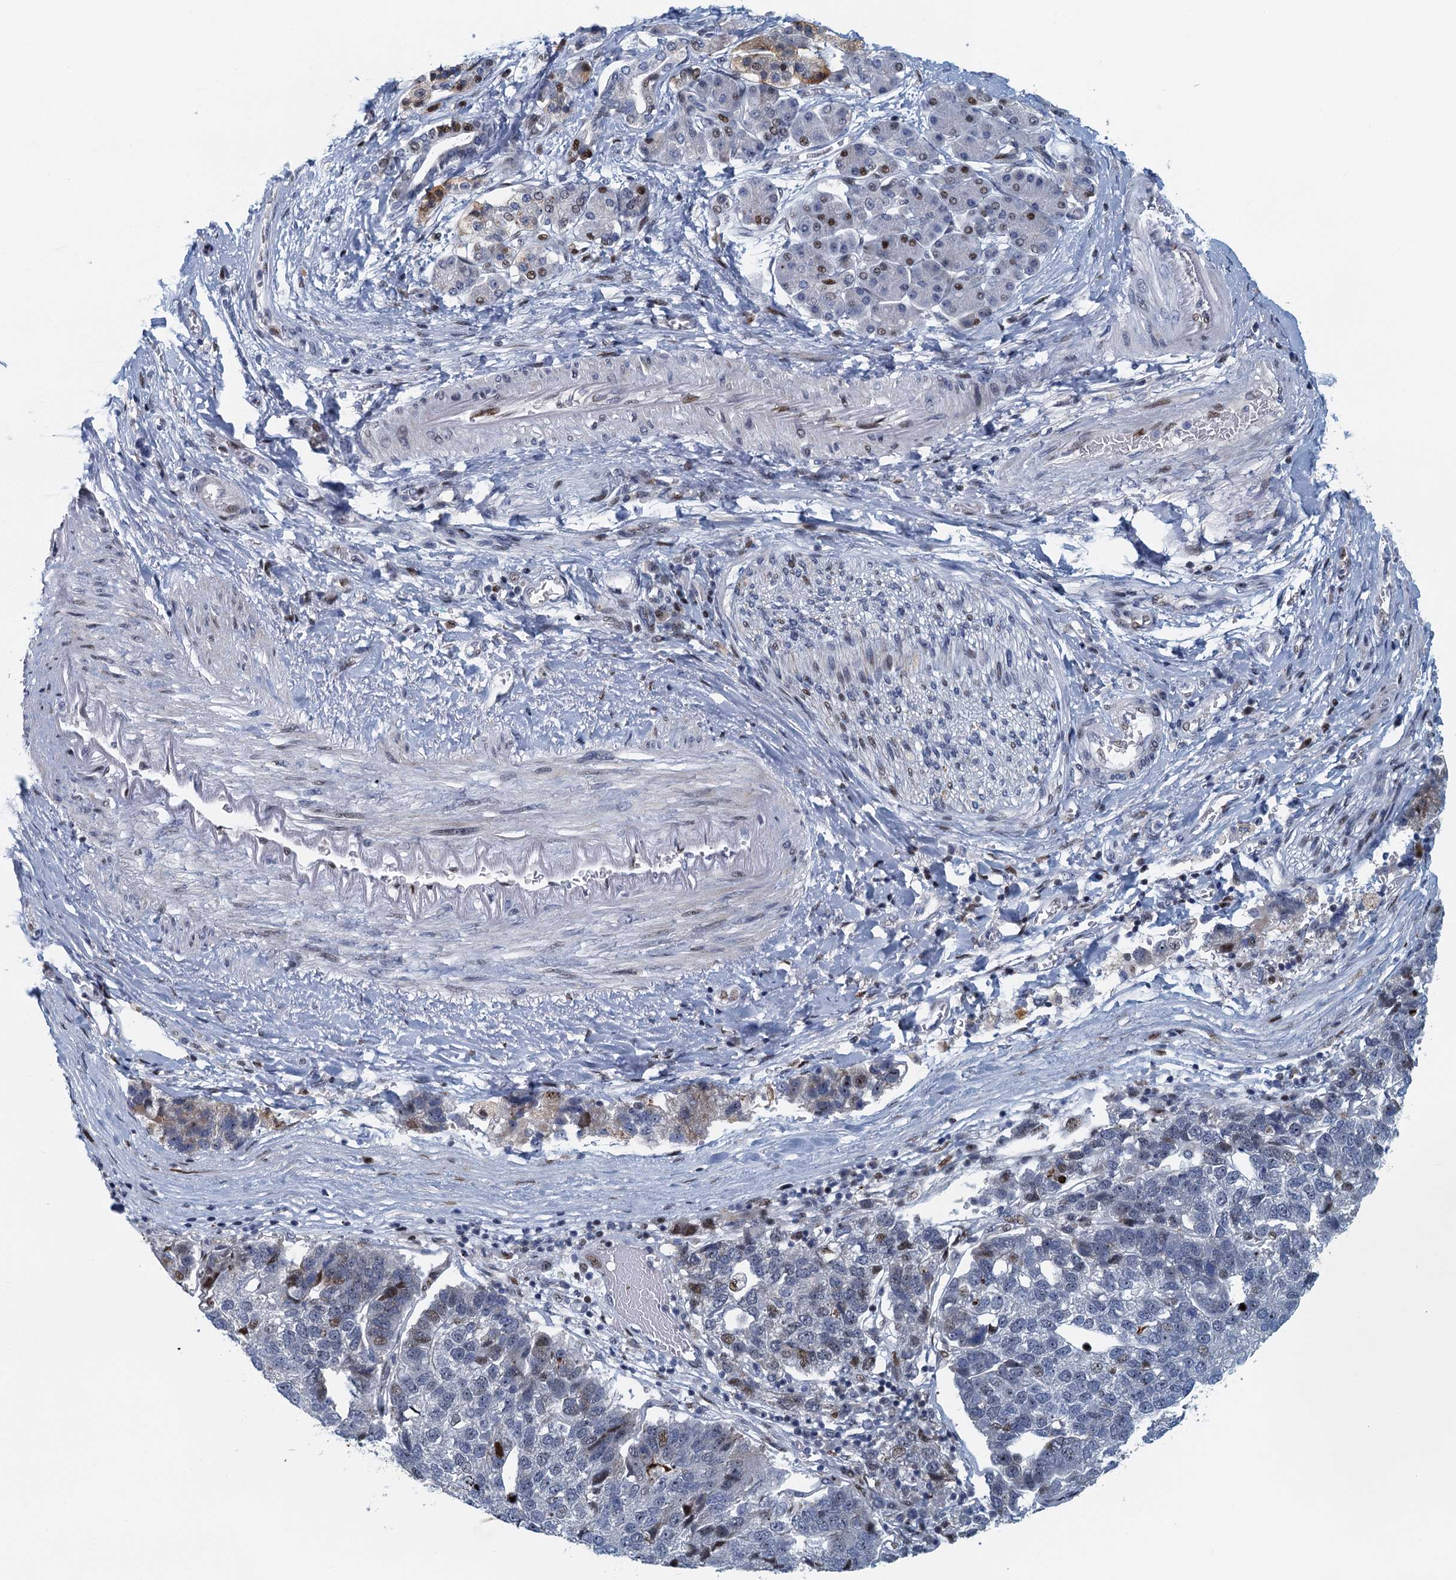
{"staining": {"intensity": "negative", "quantity": "none", "location": "none"}, "tissue": "pancreatic cancer", "cell_type": "Tumor cells", "image_type": "cancer", "snomed": [{"axis": "morphology", "description": "Adenocarcinoma, NOS"}, {"axis": "topography", "description": "Pancreas"}], "caption": "This is an IHC micrograph of pancreatic cancer. There is no positivity in tumor cells.", "gene": "ANKRD13D", "patient": {"sex": "female", "age": 61}}